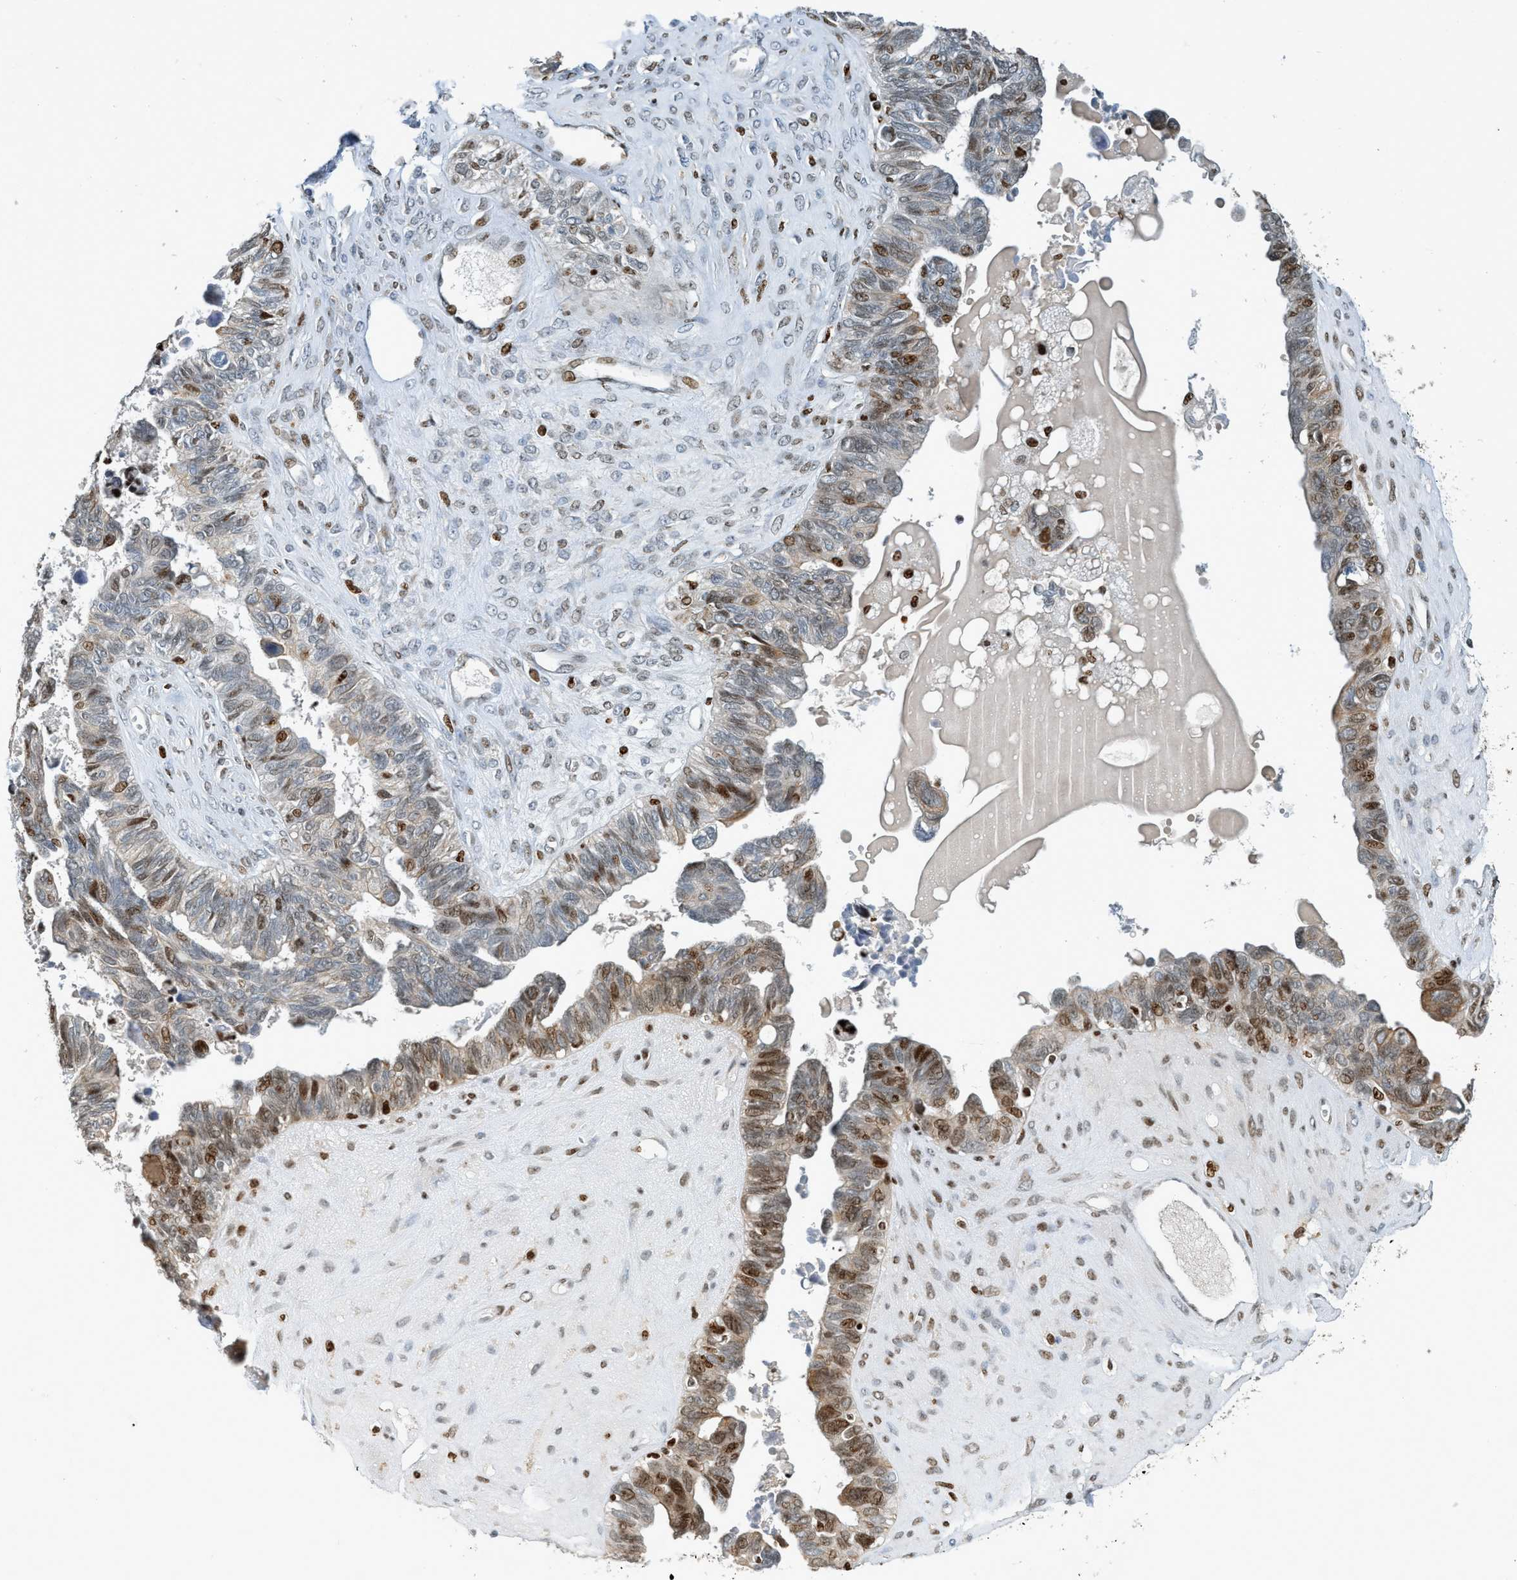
{"staining": {"intensity": "moderate", "quantity": "25%-75%", "location": "cytoplasmic/membranous,nuclear"}, "tissue": "ovarian cancer", "cell_type": "Tumor cells", "image_type": "cancer", "snomed": [{"axis": "morphology", "description": "Cystadenocarcinoma, serous, NOS"}, {"axis": "topography", "description": "Ovary"}], "caption": "Serous cystadenocarcinoma (ovarian) stained with immunohistochemistry shows moderate cytoplasmic/membranous and nuclear positivity in about 25%-75% of tumor cells.", "gene": "SH3D19", "patient": {"sex": "female", "age": 79}}